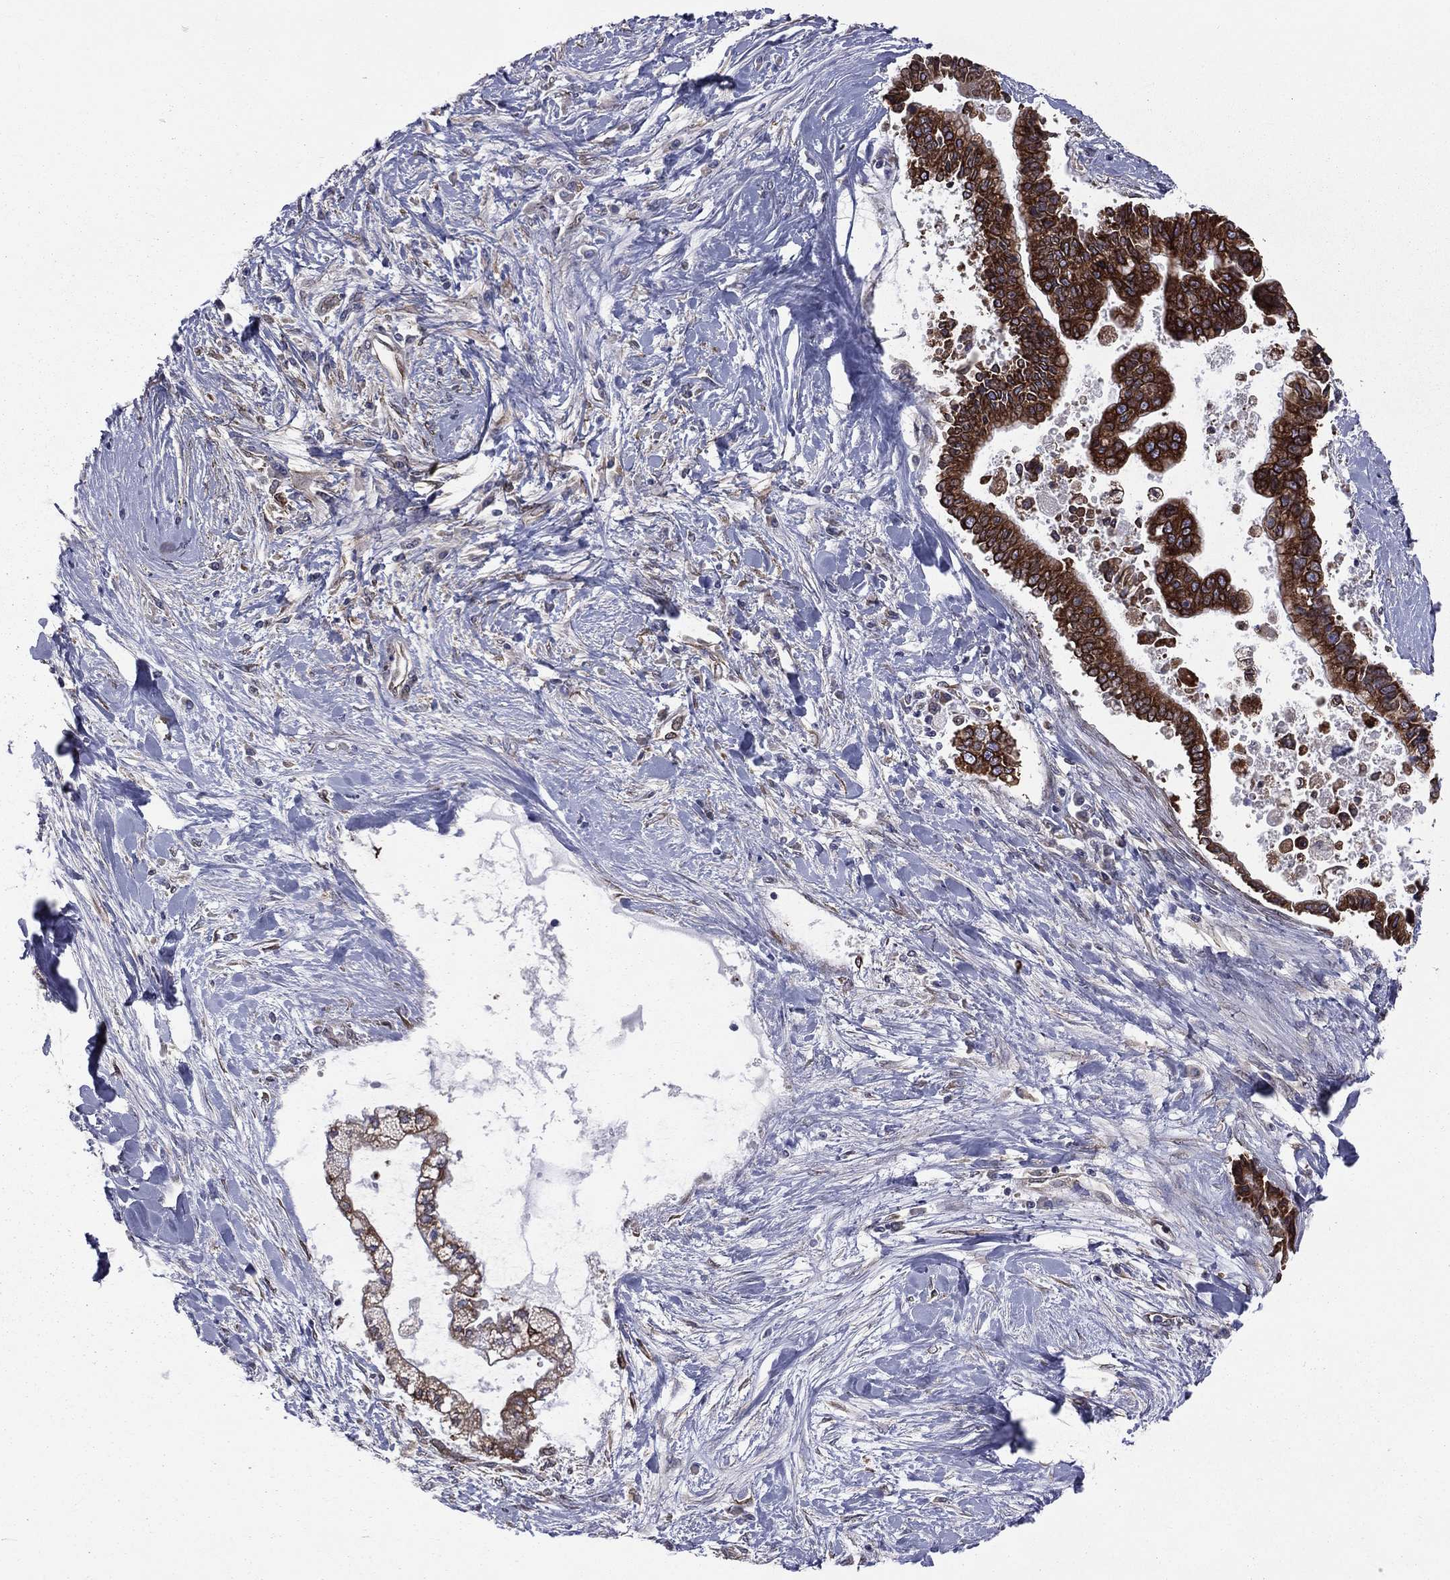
{"staining": {"intensity": "strong", "quantity": ">75%", "location": "cytoplasmic/membranous"}, "tissue": "liver cancer", "cell_type": "Tumor cells", "image_type": "cancer", "snomed": [{"axis": "morphology", "description": "Cholangiocarcinoma"}, {"axis": "topography", "description": "Liver"}], "caption": "Liver cholangiocarcinoma was stained to show a protein in brown. There is high levels of strong cytoplasmic/membranous staining in about >75% of tumor cells.", "gene": "PGRMC1", "patient": {"sex": "male", "age": 50}}